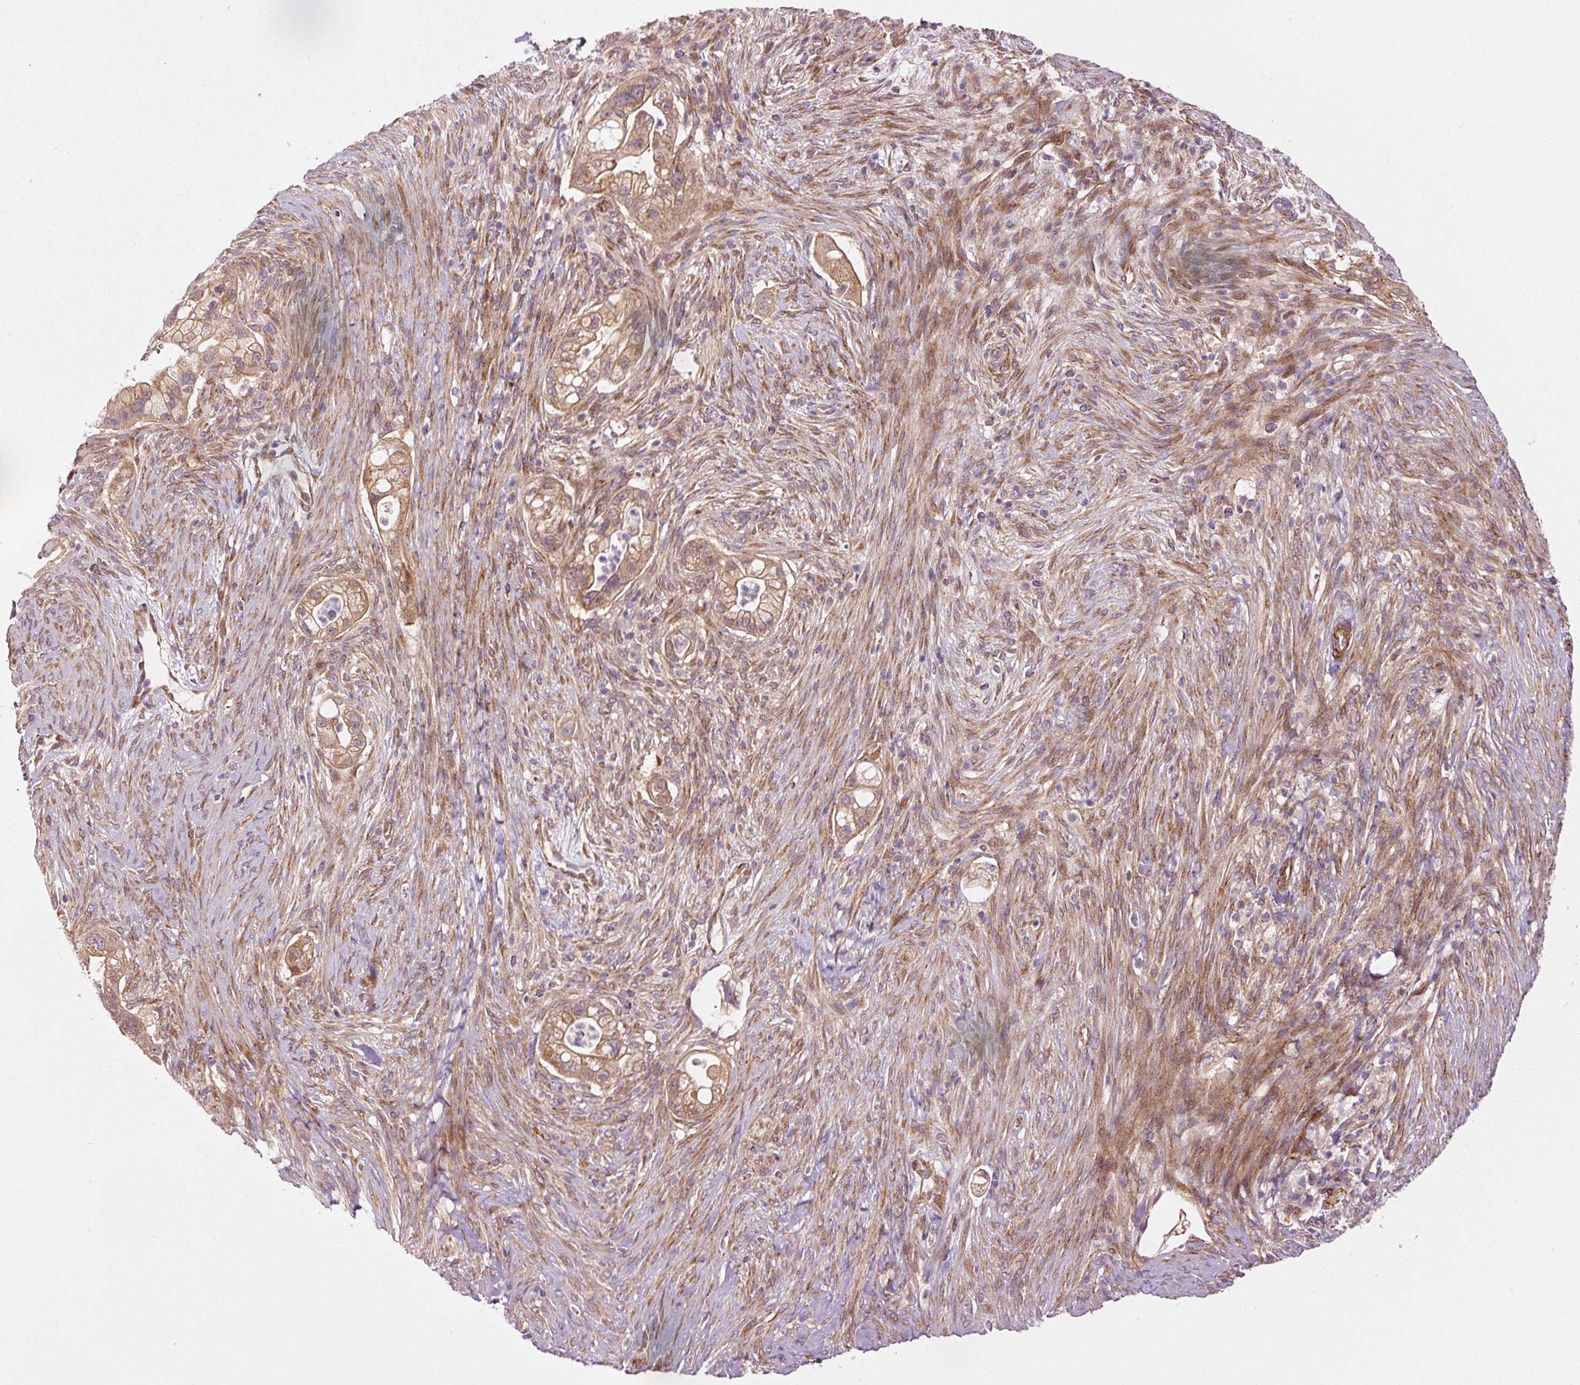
{"staining": {"intensity": "moderate", "quantity": ">75%", "location": "cytoplasmic/membranous"}, "tissue": "pancreatic cancer", "cell_type": "Tumor cells", "image_type": "cancer", "snomed": [{"axis": "morphology", "description": "Adenocarcinoma, NOS"}, {"axis": "topography", "description": "Pancreas"}], "caption": "Immunohistochemistry micrograph of human pancreatic cancer stained for a protein (brown), which reveals medium levels of moderate cytoplasmic/membranous staining in about >75% of tumor cells.", "gene": "PPP1R14B", "patient": {"sex": "male", "age": 44}}